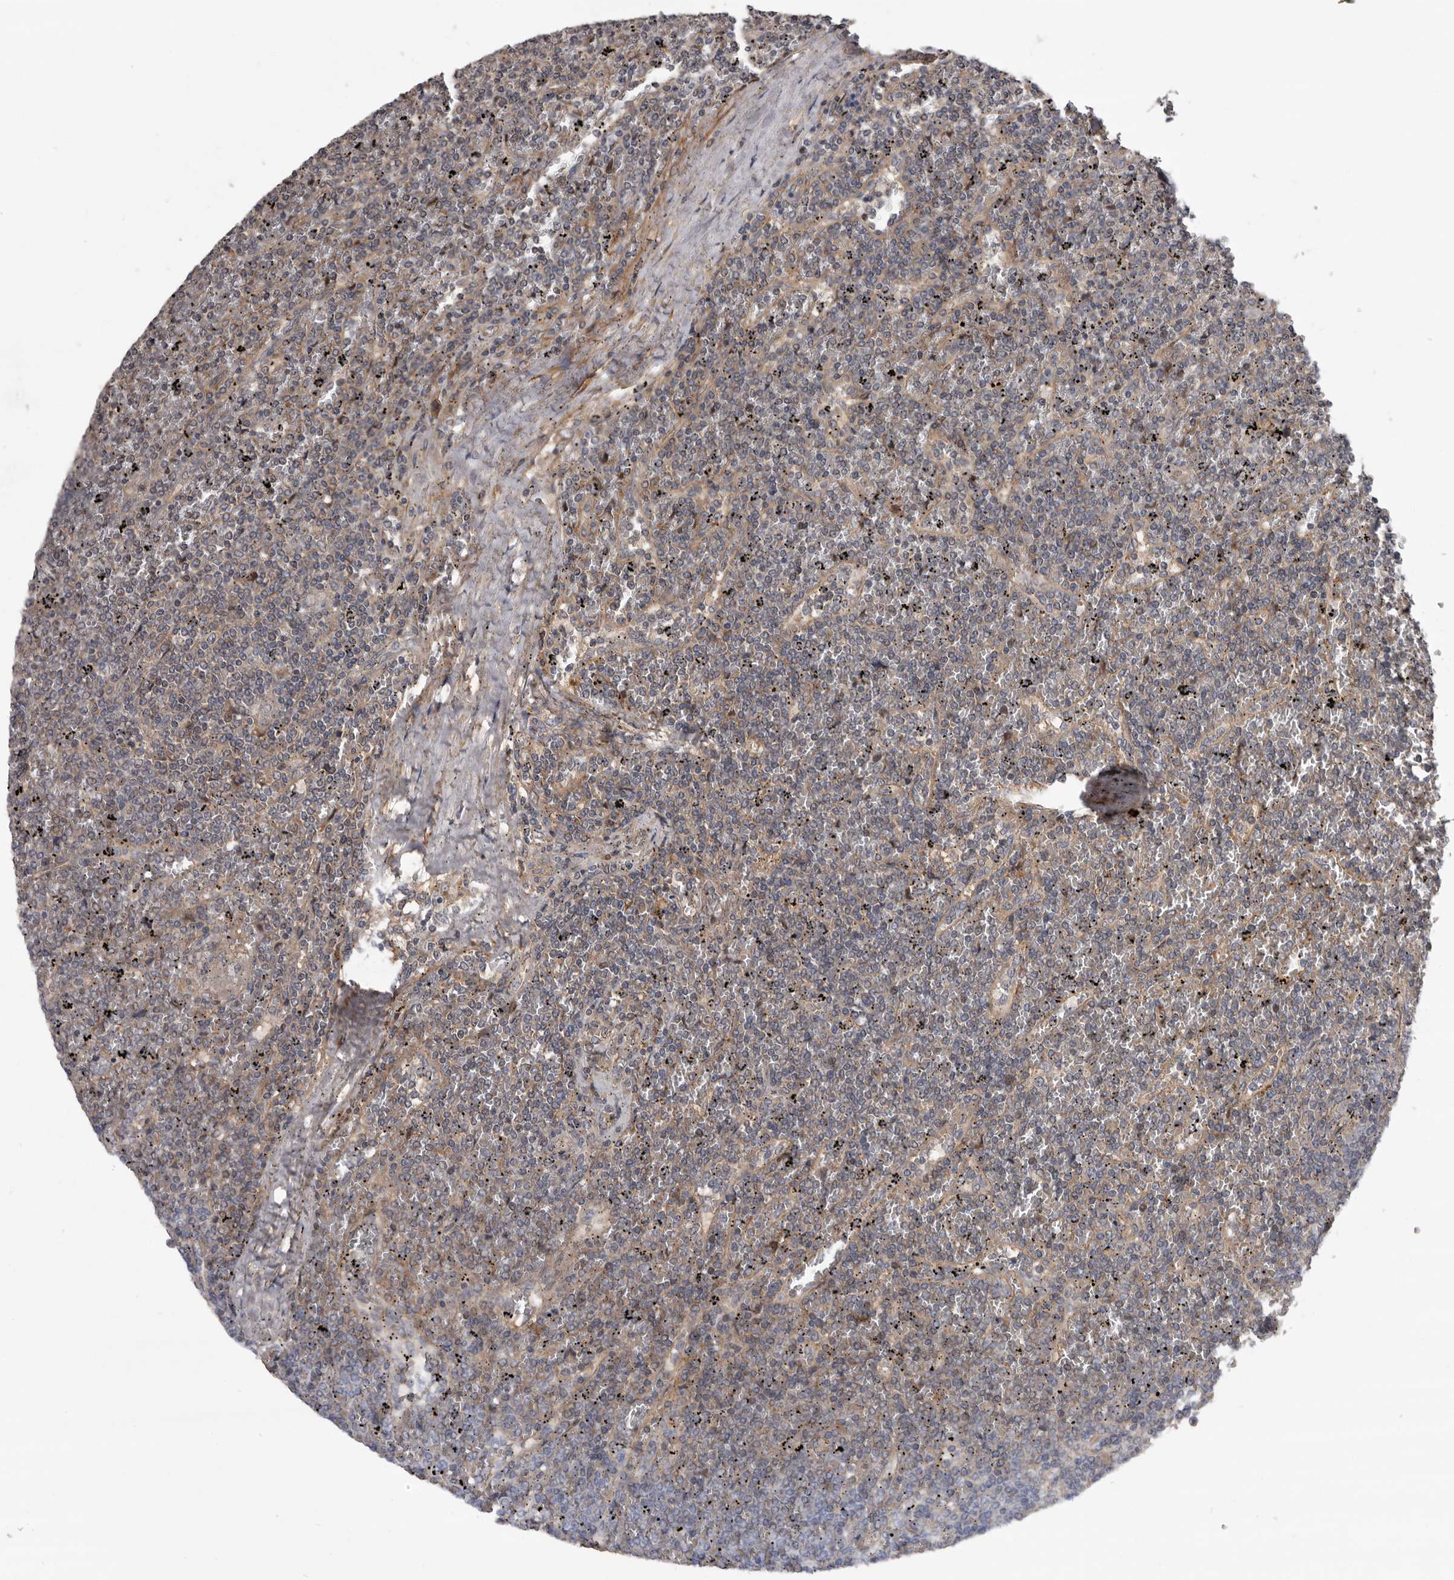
{"staining": {"intensity": "negative", "quantity": "none", "location": "none"}, "tissue": "lymphoma", "cell_type": "Tumor cells", "image_type": "cancer", "snomed": [{"axis": "morphology", "description": "Malignant lymphoma, non-Hodgkin's type, Low grade"}, {"axis": "topography", "description": "Spleen"}], "caption": "Immunohistochemical staining of lymphoma exhibits no significant positivity in tumor cells.", "gene": "PRKD1", "patient": {"sex": "female", "age": 19}}